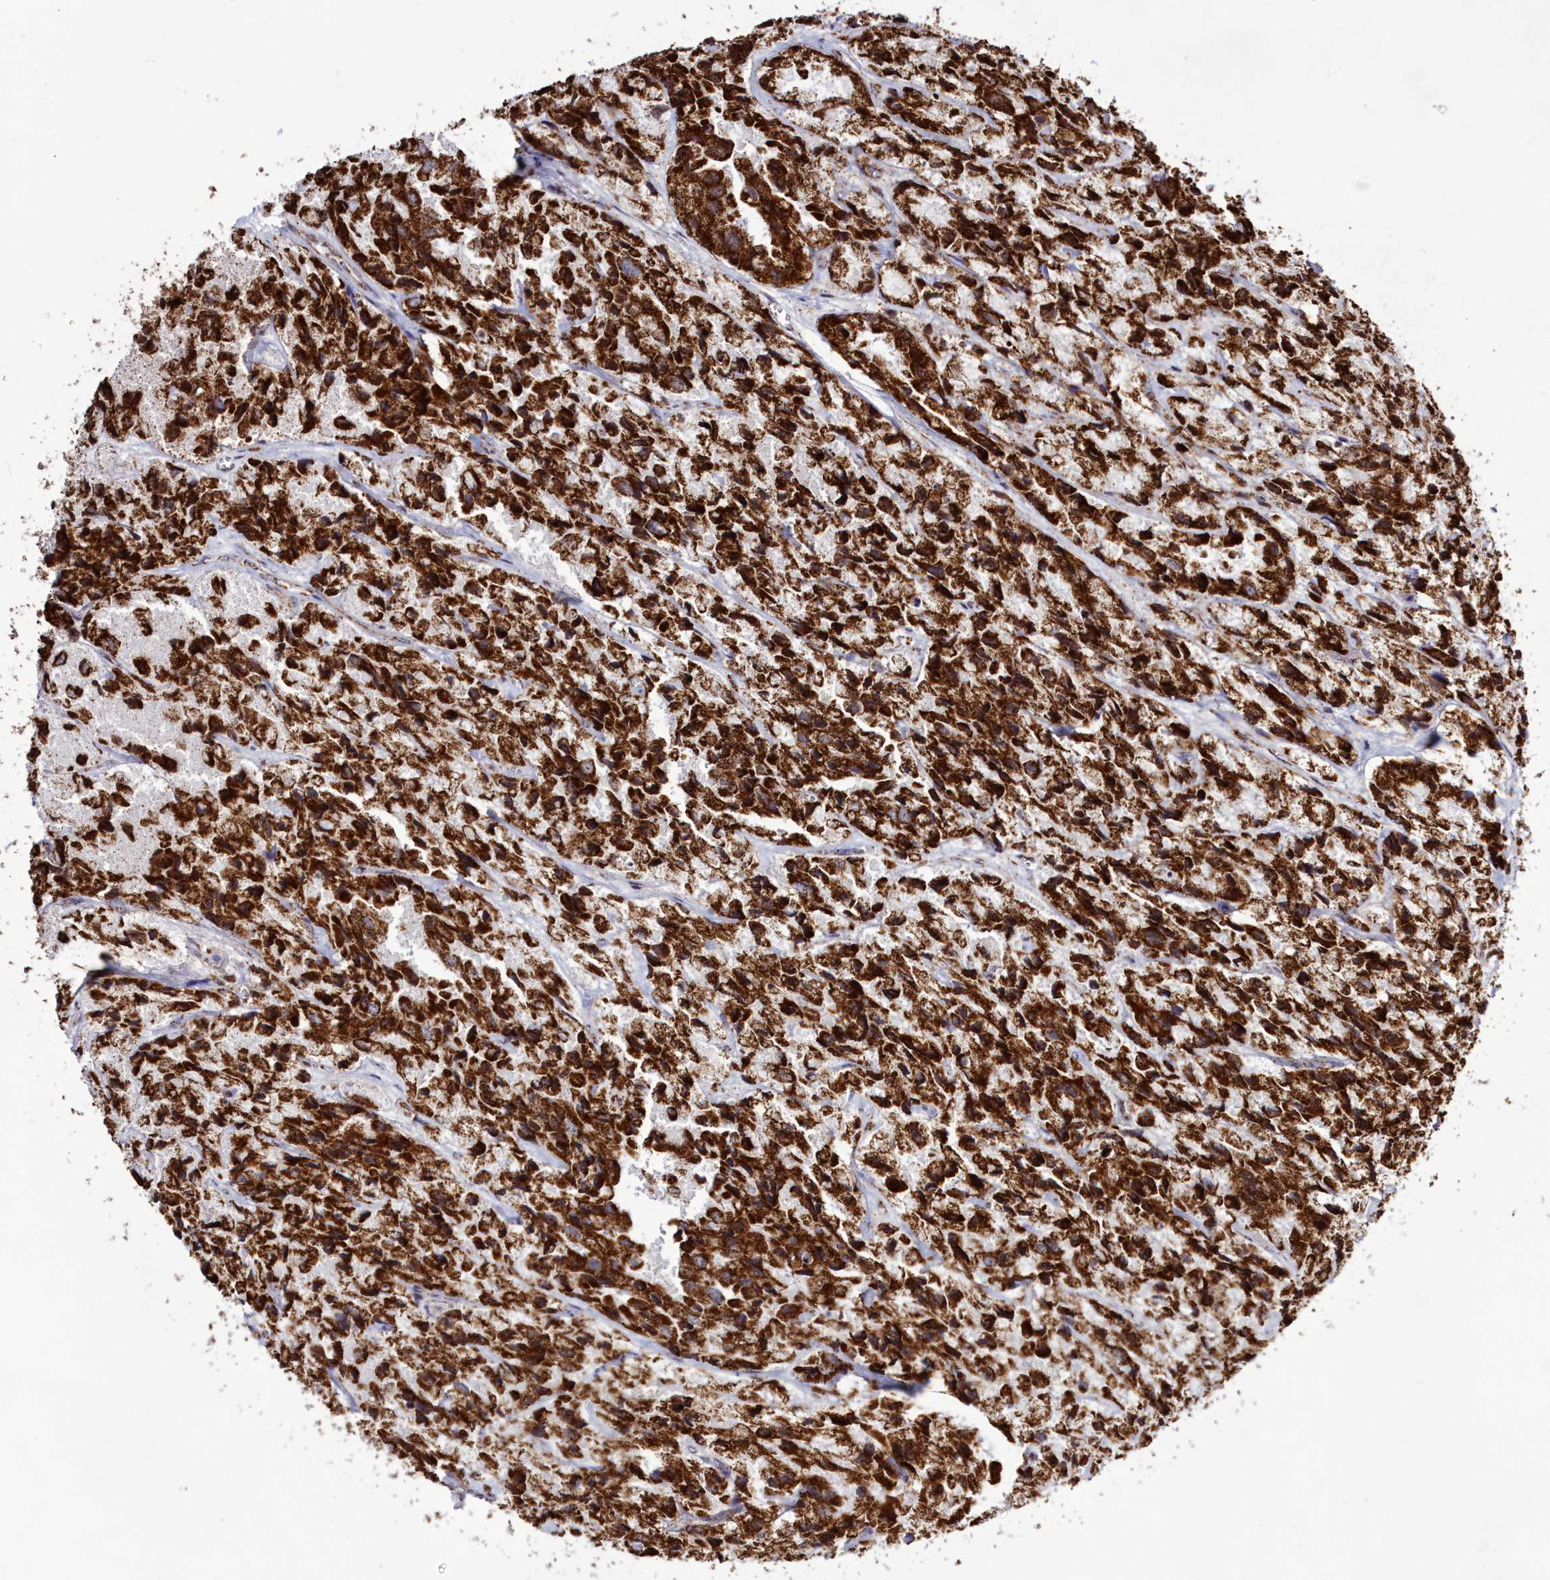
{"staining": {"intensity": "strong", "quantity": ">75%", "location": "cytoplasmic/membranous"}, "tissue": "prostate cancer", "cell_type": "Tumor cells", "image_type": "cancer", "snomed": [{"axis": "morphology", "description": "Adenocarcinoma, High grade"}, {"axis": "topography", "description": "Prostate"}], "caption": "An IHC histopathology image of tumor tissue is shown. Protein staining in brown shows strong cytoplasmic/membranous positivity in high-grade adenocarcinoma (prostate) within tumor cells. (brown staining indicates protein expression, while blue staining denotes nuclei).", "gene": "HADHB", "patient": {"sex": "male", "age": 66}}